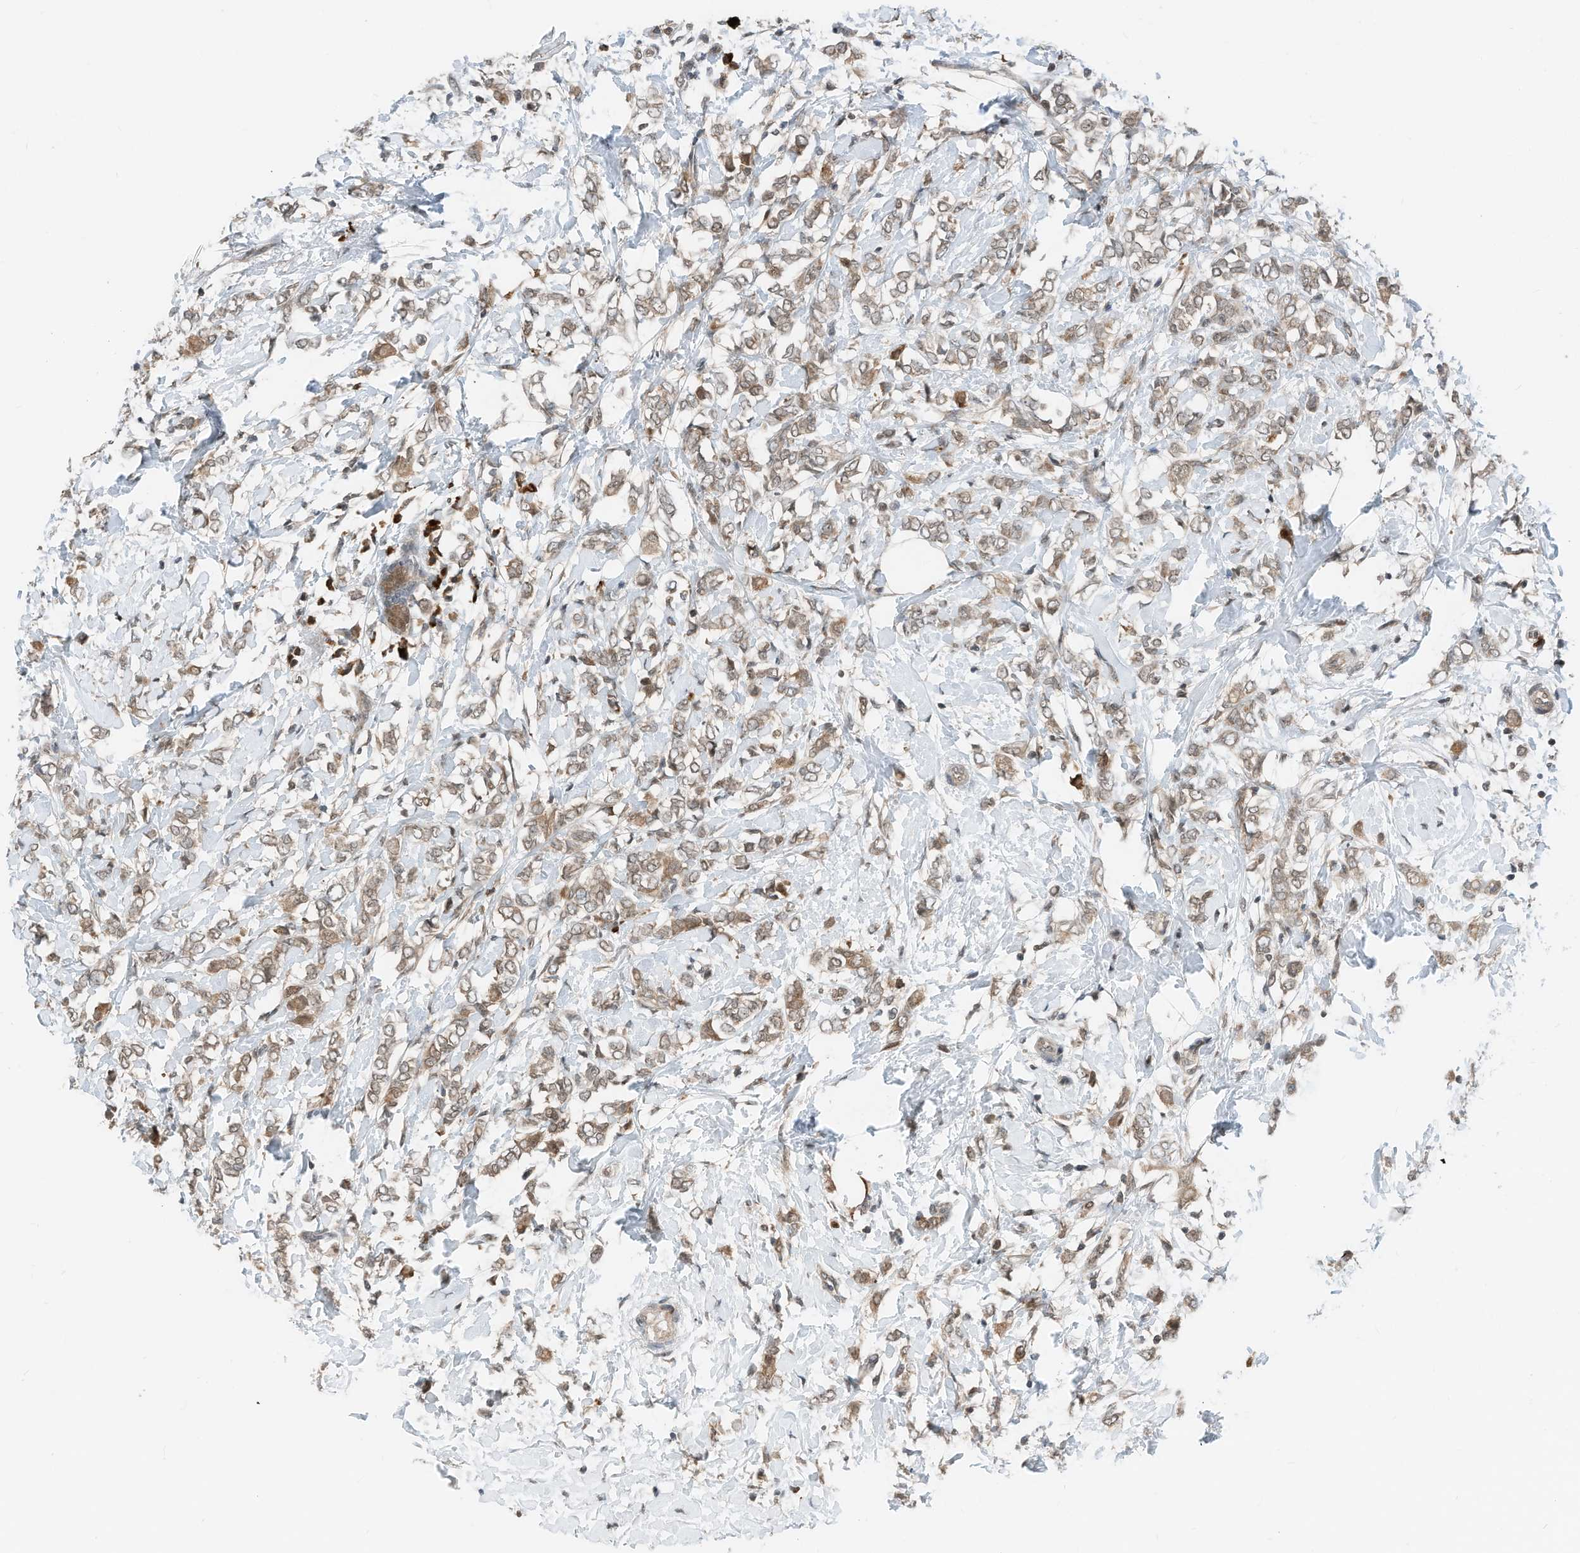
{"staining": {"intensity": "moderate", "quantity": ">75%", "location": "cytoplasmic/membranous"}, "tissue": "breast cancer", "cell_type": "Tumor cells", "image_type": "cancer", "snomed": [{"axis": "morphology", "description": "Normal tissue, NOS"}, {"axis": "morphology", "description": "Lobular carcinoma"}, {"axis": "topography", "description": "Breast"}], "caption": "Breast cancer stained for a protein exhibits moderate cytoplasmic/membranous positivity in tumor cells.", "gene": "RMND1", "patient": {"sex": "female", "age": 47}}